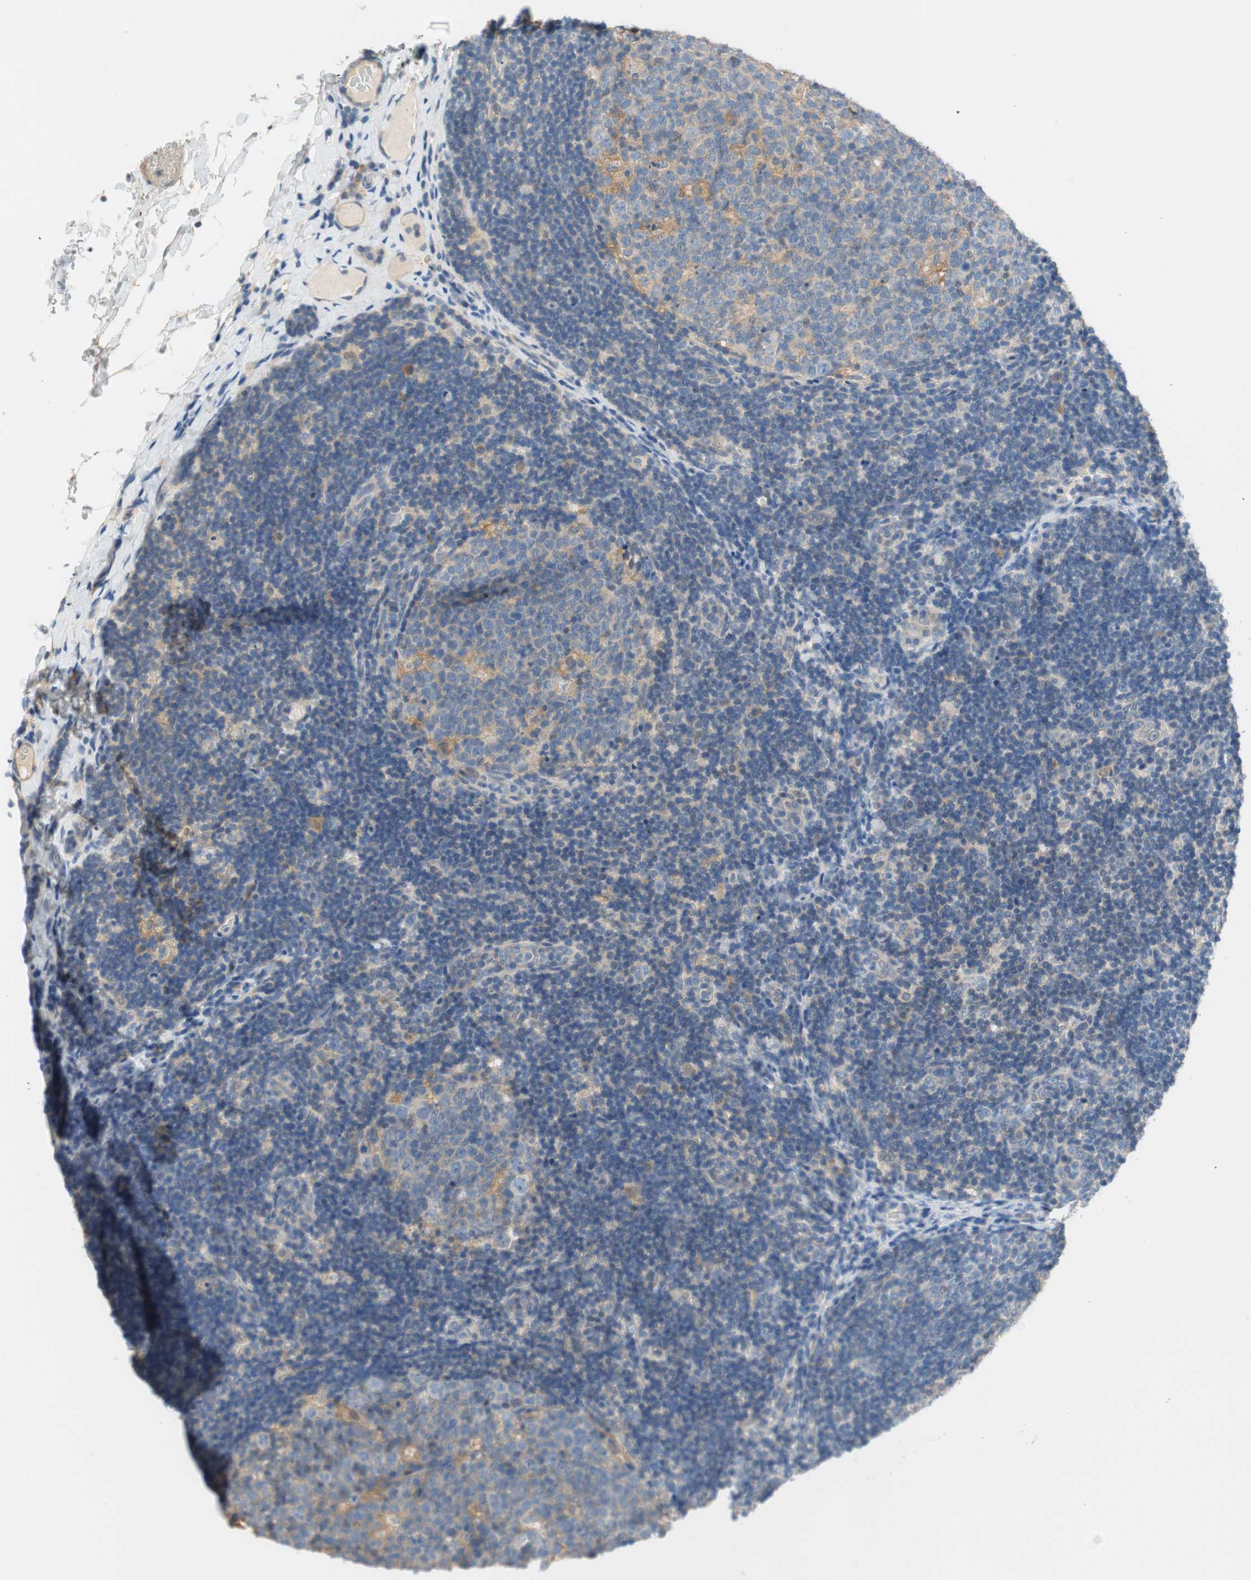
{"staining": {"intensity": "negative", "quantity": "none", "location": "none"}, "tissue": "lymph node", "cell_type": "Germinal center cells", "image_type": "normal", "snomed": [{"axis": "morphology", "description": "Normal tissue, NOS"}, {"axis": "topography", "description": "Lymph node"}], "caption": "The immunohistochemistry photomicrograph has no significant staining in germinal center cells of lymph node. (DAB immunohistochemistry (IHC) visualized using brightfield microscopy, high magnification).", "gene": "GLUL", "patient": {"sex": "female", "age": 14}}